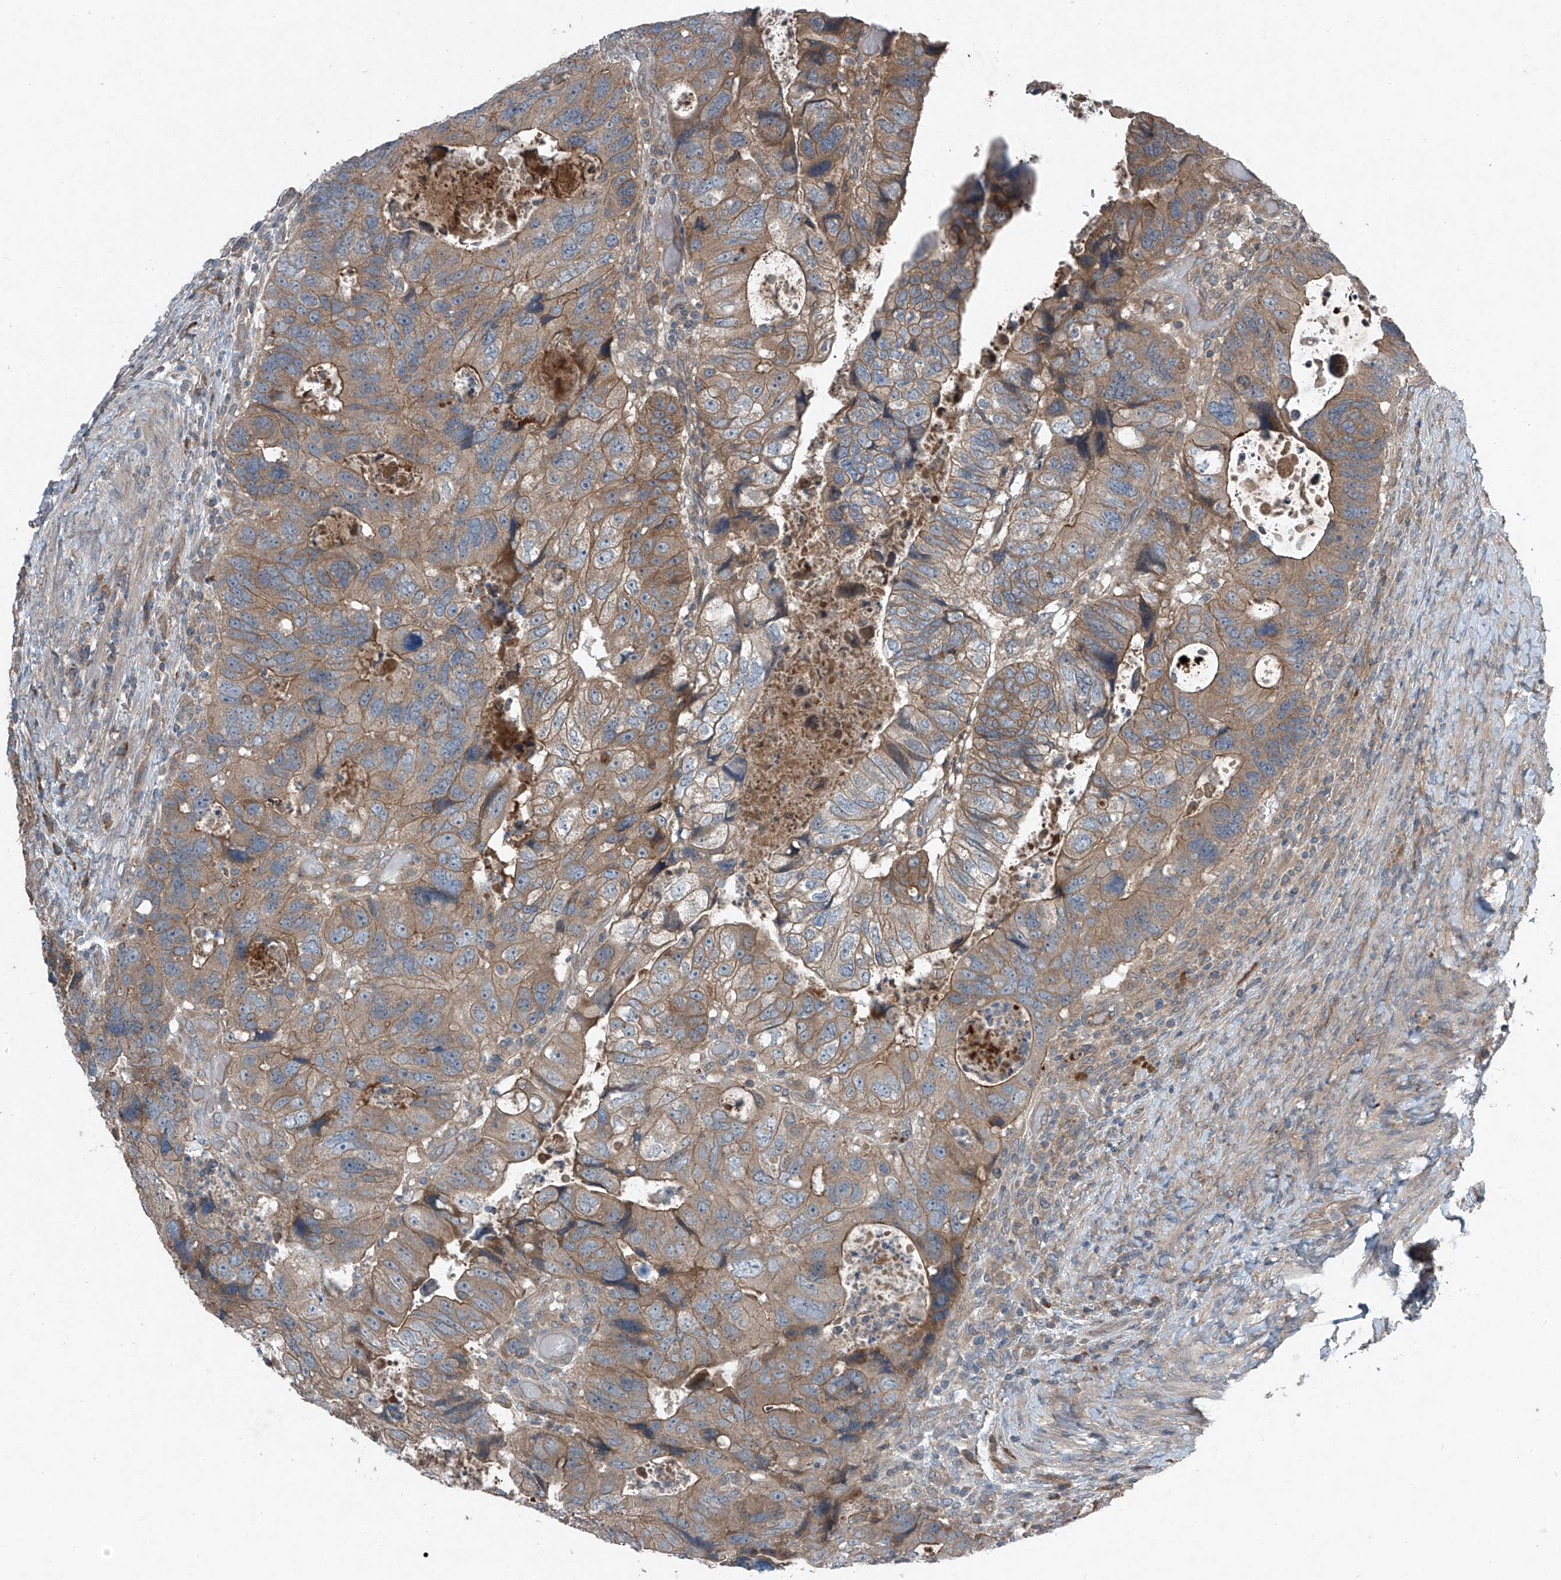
{"staining": {"intensity": "moderate", "quantity": ">75%", "location": "cytoplasmic/membranous"}, "tissue": "colorectal cancer", "cell_type": "Tumor cells", "image_type": "cancer", "snomed": [{"axis": "morphology", "description": "Adenocarcinoma, NOS"}, {"axis": "topography", "description": "Rectum"}], "caption": "Human colorectal cancer (adenocarcinoma) stained with a protein marker demonstrates moderate staining in tumor cells.", "gene": "FOXRED2", "patient": {"sex": "male", "age": 59}}